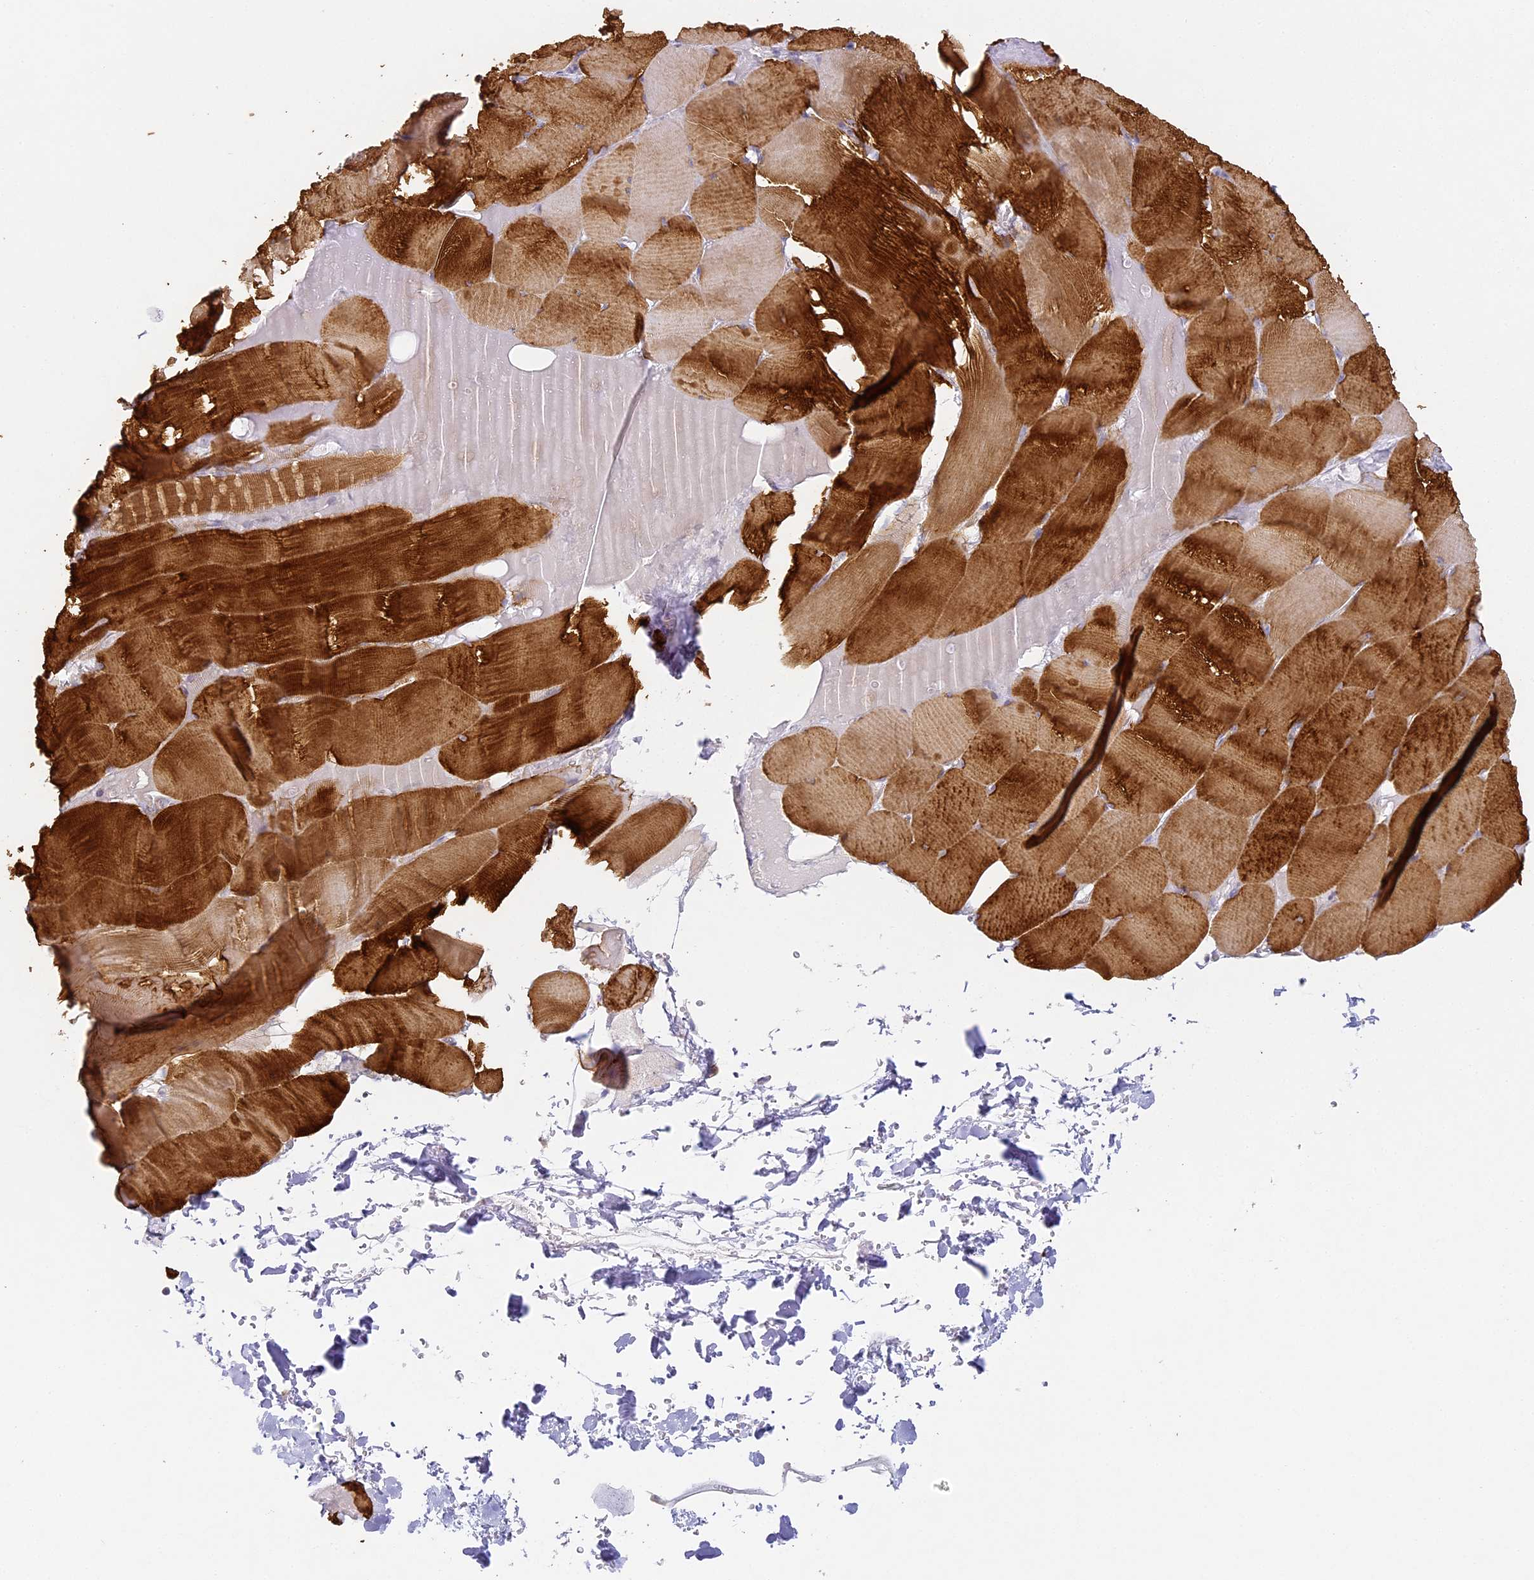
{"staining": {"intensity": "strong", "quantity": "25%-75%", "location": "cytoplasmic/membranous"}, "tissue": "skeletal muscle", "cell_type": "Myocytes", "image_type": "normal", "snomed": [{"axis": "morphology", "description": "Normal tissue, NOS"}, {"axis": "topography", "description": "Skeletal muscle"}], "caption": "High-magnification brightfield microscopy of benign skeletal muscle stained with DAB (3,3'-diaminobenzidine) (brown) and counterstained with hematoxylin (blue). myocytes exhibit strong cytoplasmic/membranous staining is seen in approximately25%-75% of cells.", "gene": "MED28", "patient": {"sex": "male", "age": 62}}